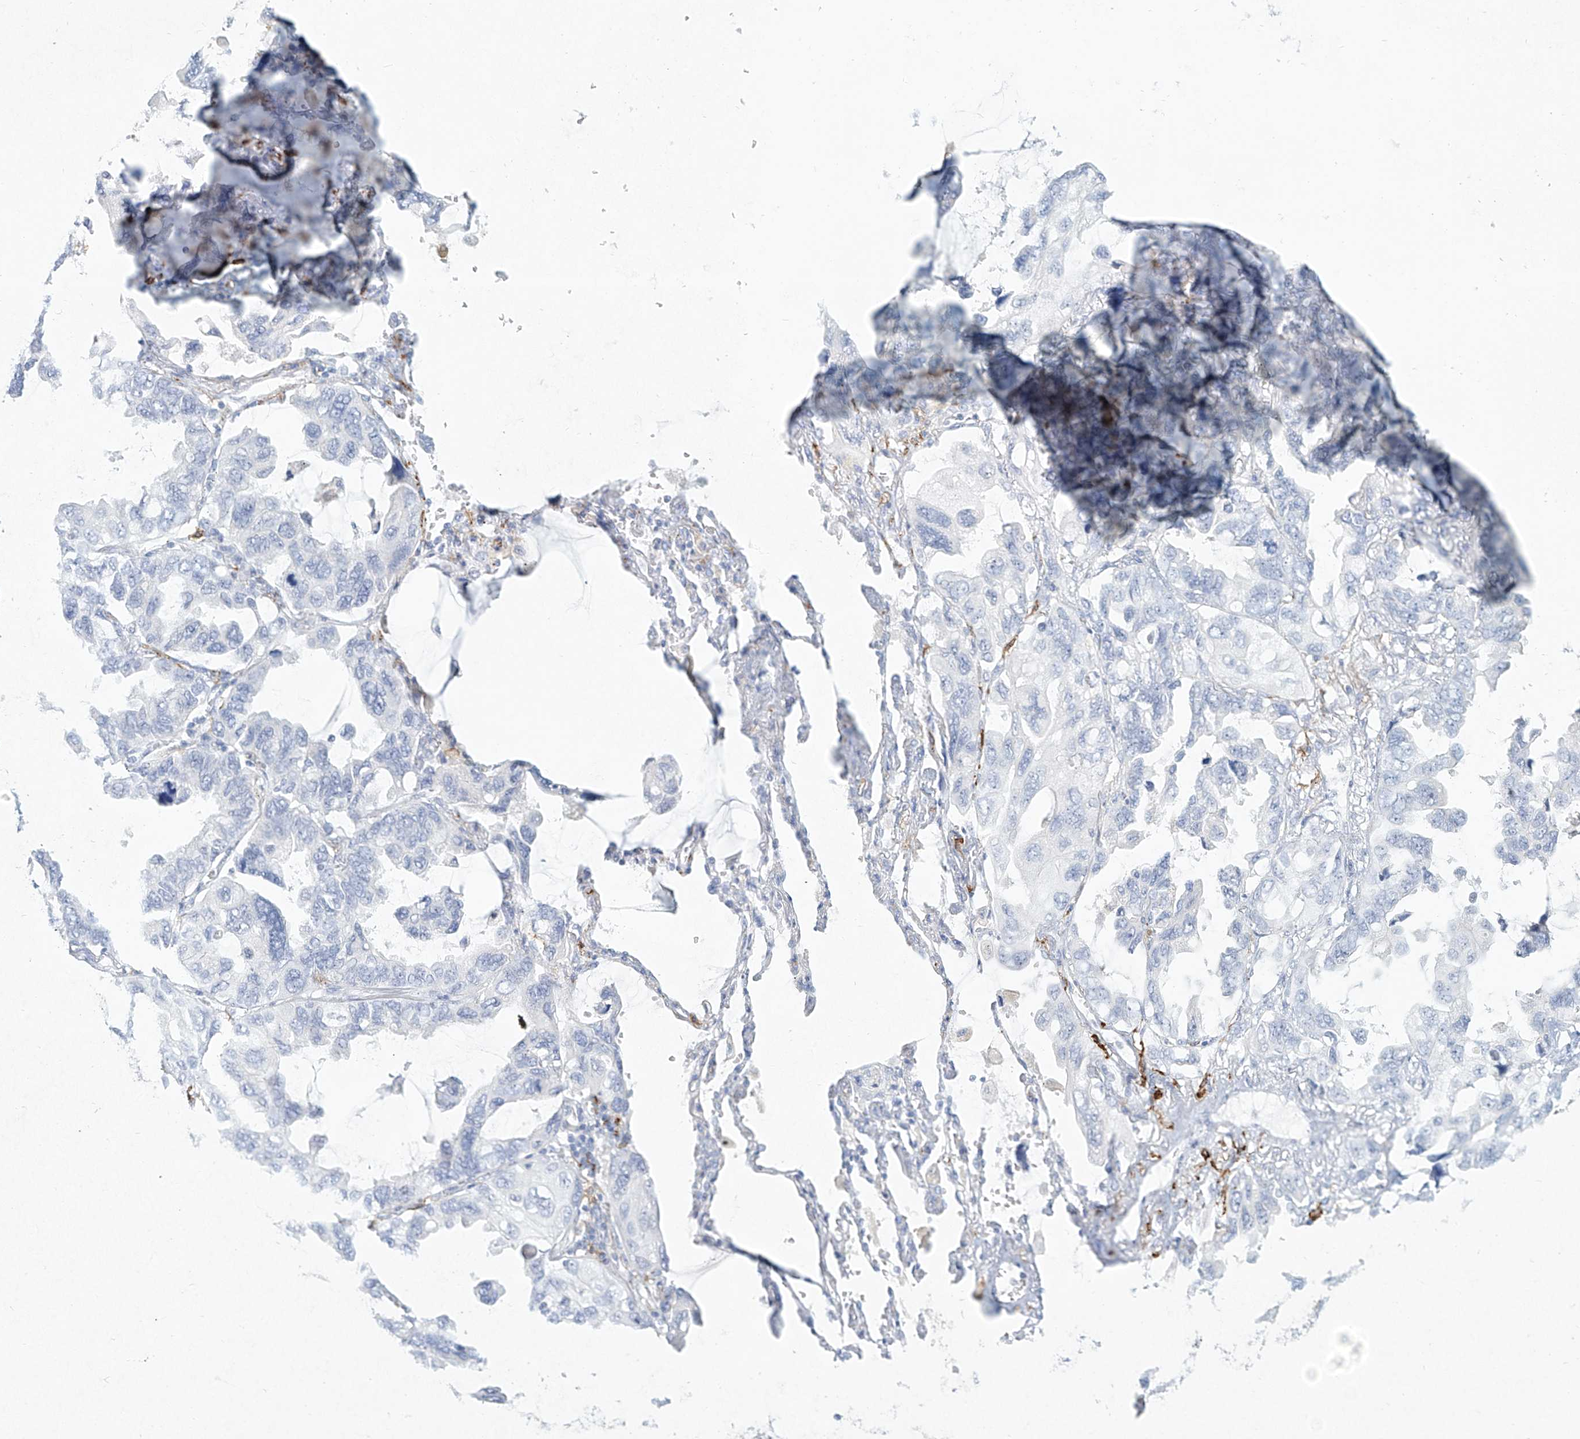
{"staining": {"intensity": "negative", "quantity": "none", "location": "none"}, "tissue": "lung cancer", "cell_type": "Tumor cells", "image_type": "cancer", "snomed": [{"axis": "morphology", "description": "Squamous cell carcinoma, NOS"}, {"axis": "topography", "description": "Lung"}], "caption": "Immunohistochemistry (IHC) of human lung squamous cell carcinoma demonstrates no positivity in tumor cells. (DAB immunohistochemistry (IHC) visualized using brightfield microscopy, high magnification).", "gene": "CD209", "patient": {"sex": "female", "age": 73}}